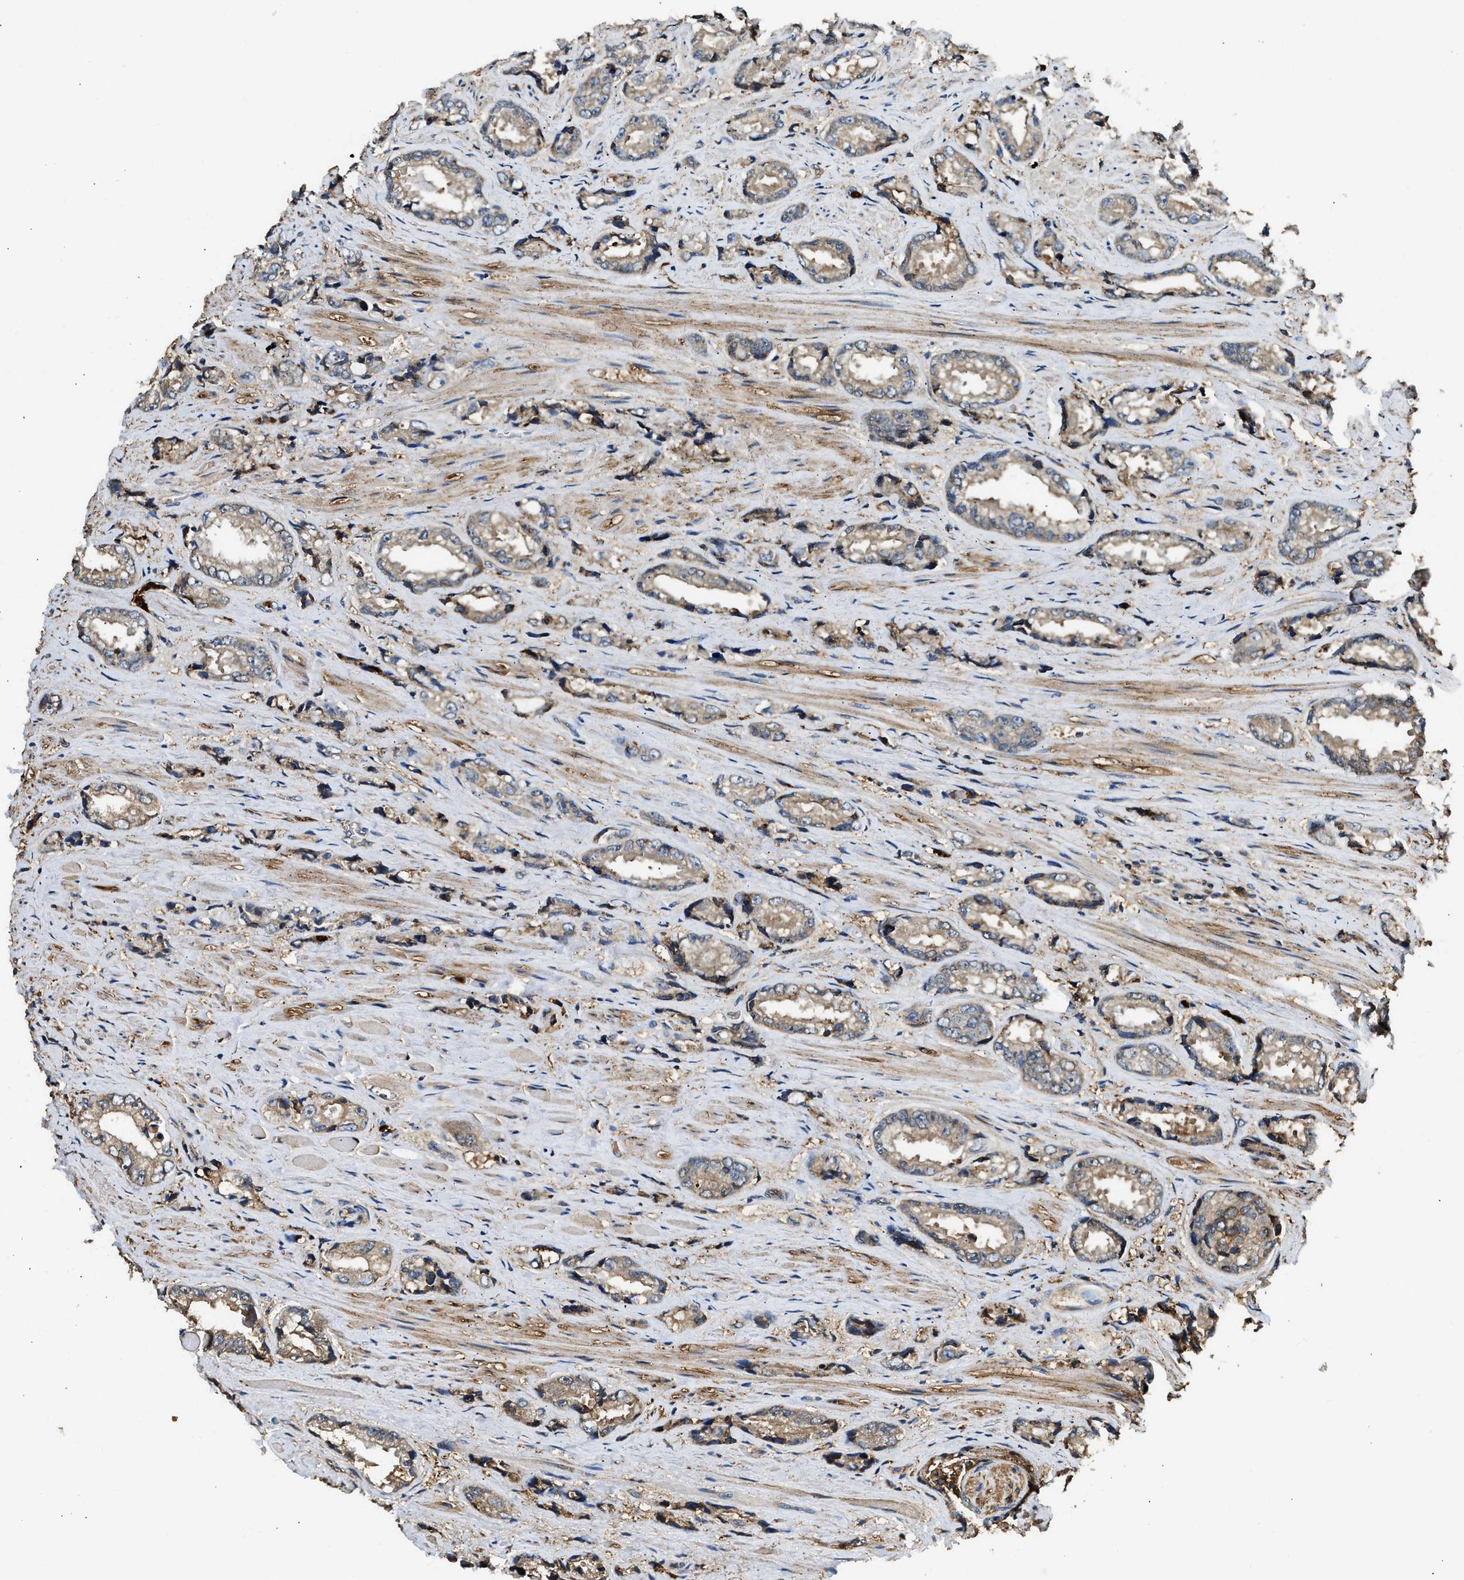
{"staining": {"intensity": "weak", "quantity": "25%-75%", "location": "cytoplasmic/membranous"}, "tissue": "prostate cancer", "cell_type": "Tumor cells", "image_type": "cancer", "snomed": [{"axis": "morphology", "description": "Adenocarcinoma, High grade"}, {"axis": "topography", "description": "Prostate"}], "caption": "A brown stain highlights weak cytoplasmic/membranous staining of a protein in human prostate cancer tumor cells.", "gene": "ANXA3", "patient": {"sex": "male", "age": 61}}